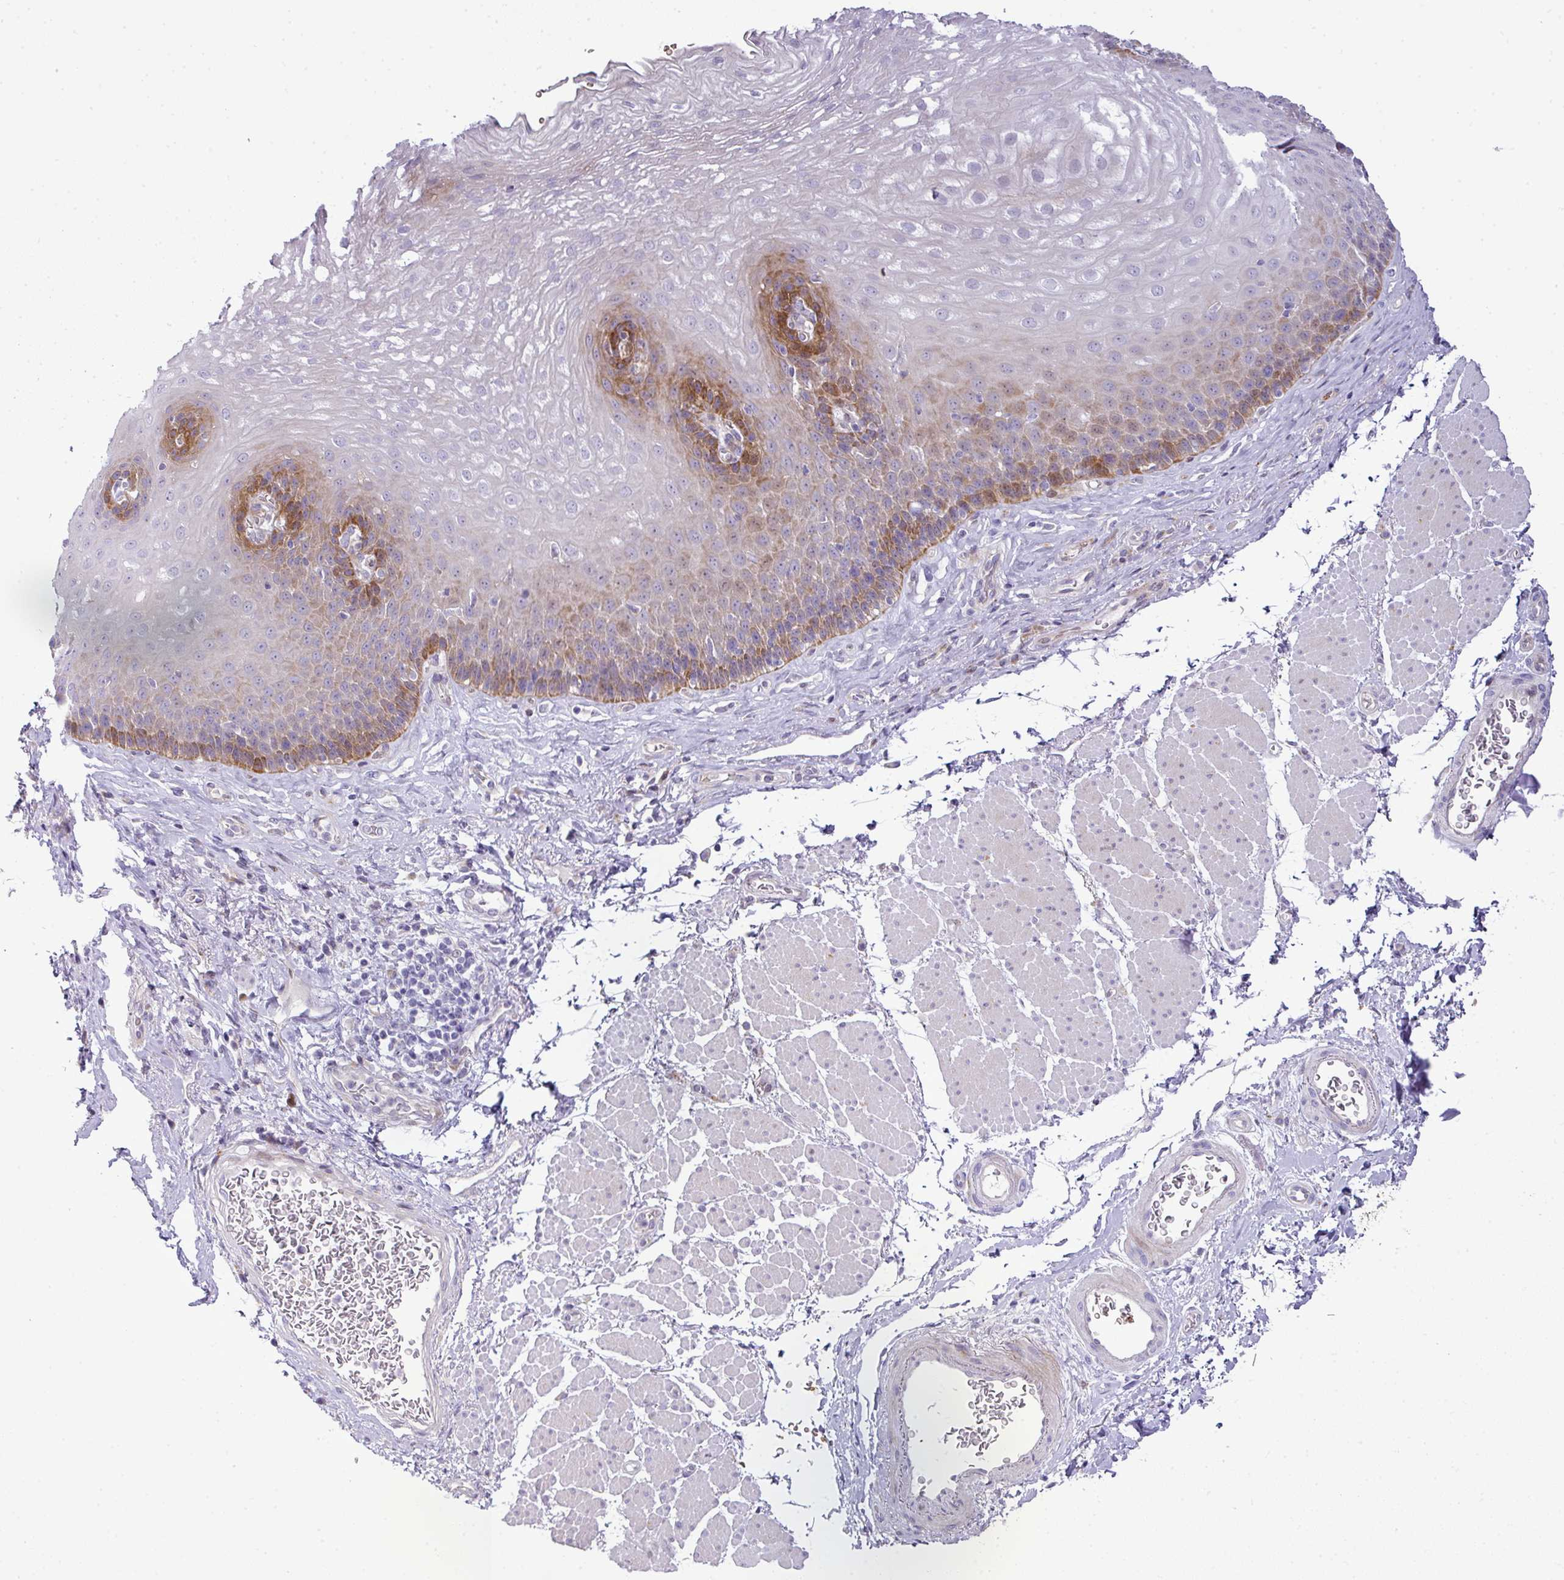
{"staining": {"intensity": "moderate", "quantity": "25%-75%", "location": "cytoplasmic/membranous"}, "tissue": "esophagus", "cell_type": "Squamous epithelial cells", "image_type": "normal", "snomed": [{"axis": "morphology", "description": "Normal tissue, NOS"}, {"axis": "topography", "description": "Esophagus"}], "caption": "A brown stain labels moderate cytoplasmic/membranous expression of a protein in squamous epithelial cells of unremarkable esophagus.", "gene": "ATP6V1F", "patient": {"sex": "female", "age": 66}}